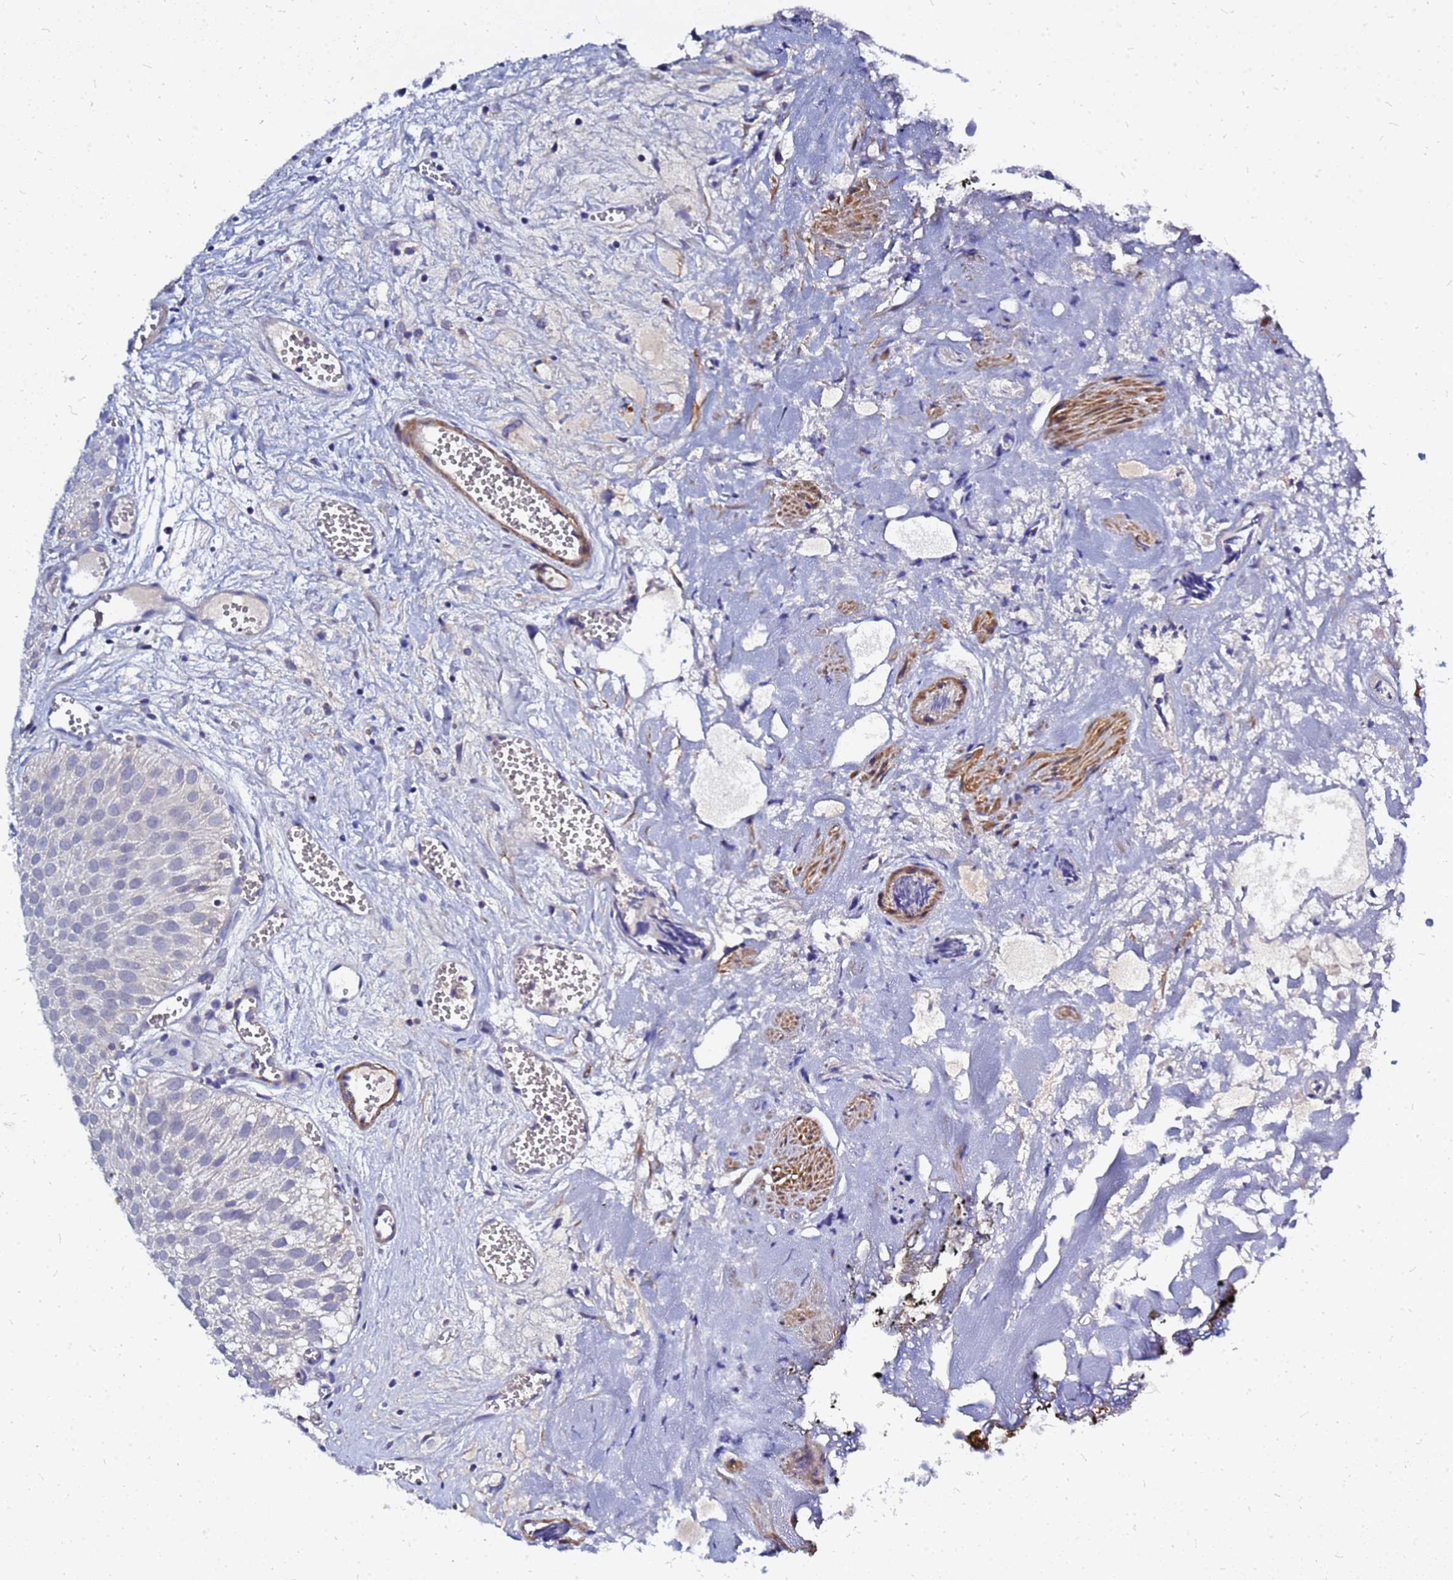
{"staining": {"intensity": "negative", "quantity": "none", "location": "none"}, "tissue": "urothelial cancer", "cell_type": "Tumor cells", "image_type": "cancer", "snomed": [{"axis": "morphology", "description": "Urothelial carcinoma, Low grade"}, {"axis": "topography", "description": "Urinary bladder"}], "caption": "Protein analysis of urothelial carcinoma (low-grade) displays no significant expression in tumor cells. Brightfield microscopy of immunohistochemistry (IHC) stained with DAB (brown) and hematoxylin (blue), captured at high magnification.", "gene": "SRGAP3", "patient": {"sex": "male", "age": 88}}